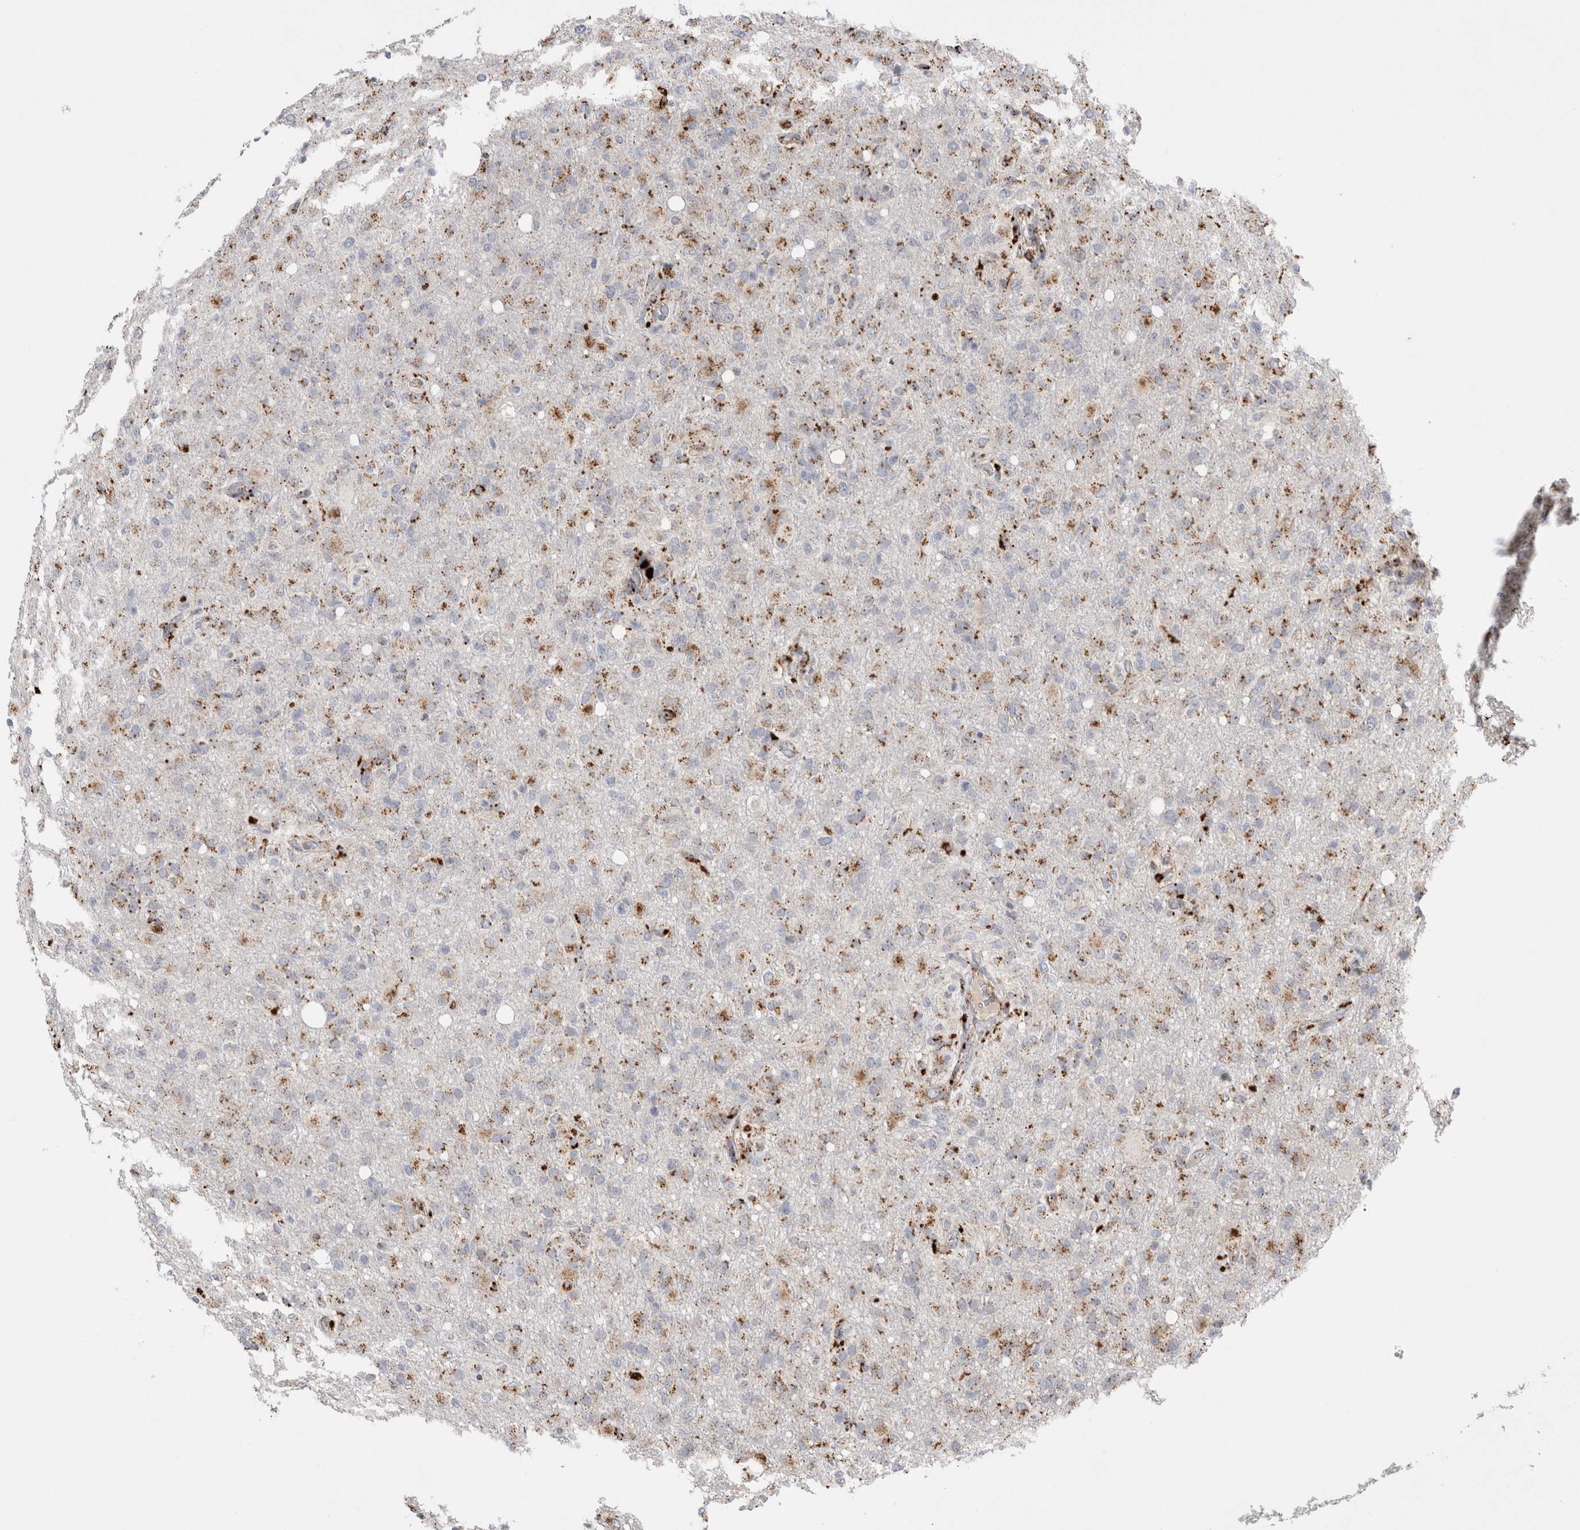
{"staining": {"intensity": "moderate", "quantity": "25%-75%", "location": "cytoplasmic/membranous"}, "tissue": "glioma", "cell_type": "Tumor cells", "image_type": "cancer", "snomed": [{"axis": "morphology", "description": "Glioma, malignant, High grade"}, {"axis": "topography", "description": "Brain"}], "caption": "A photomicrograph showing moderate cytoplasmic/membranous staining in about 25%-75% of tumor cells in glioma, as visualized by brown immunohistochemical staining.", "gene": "CTSA", "patient": {"sex": "female", "age": 57}}